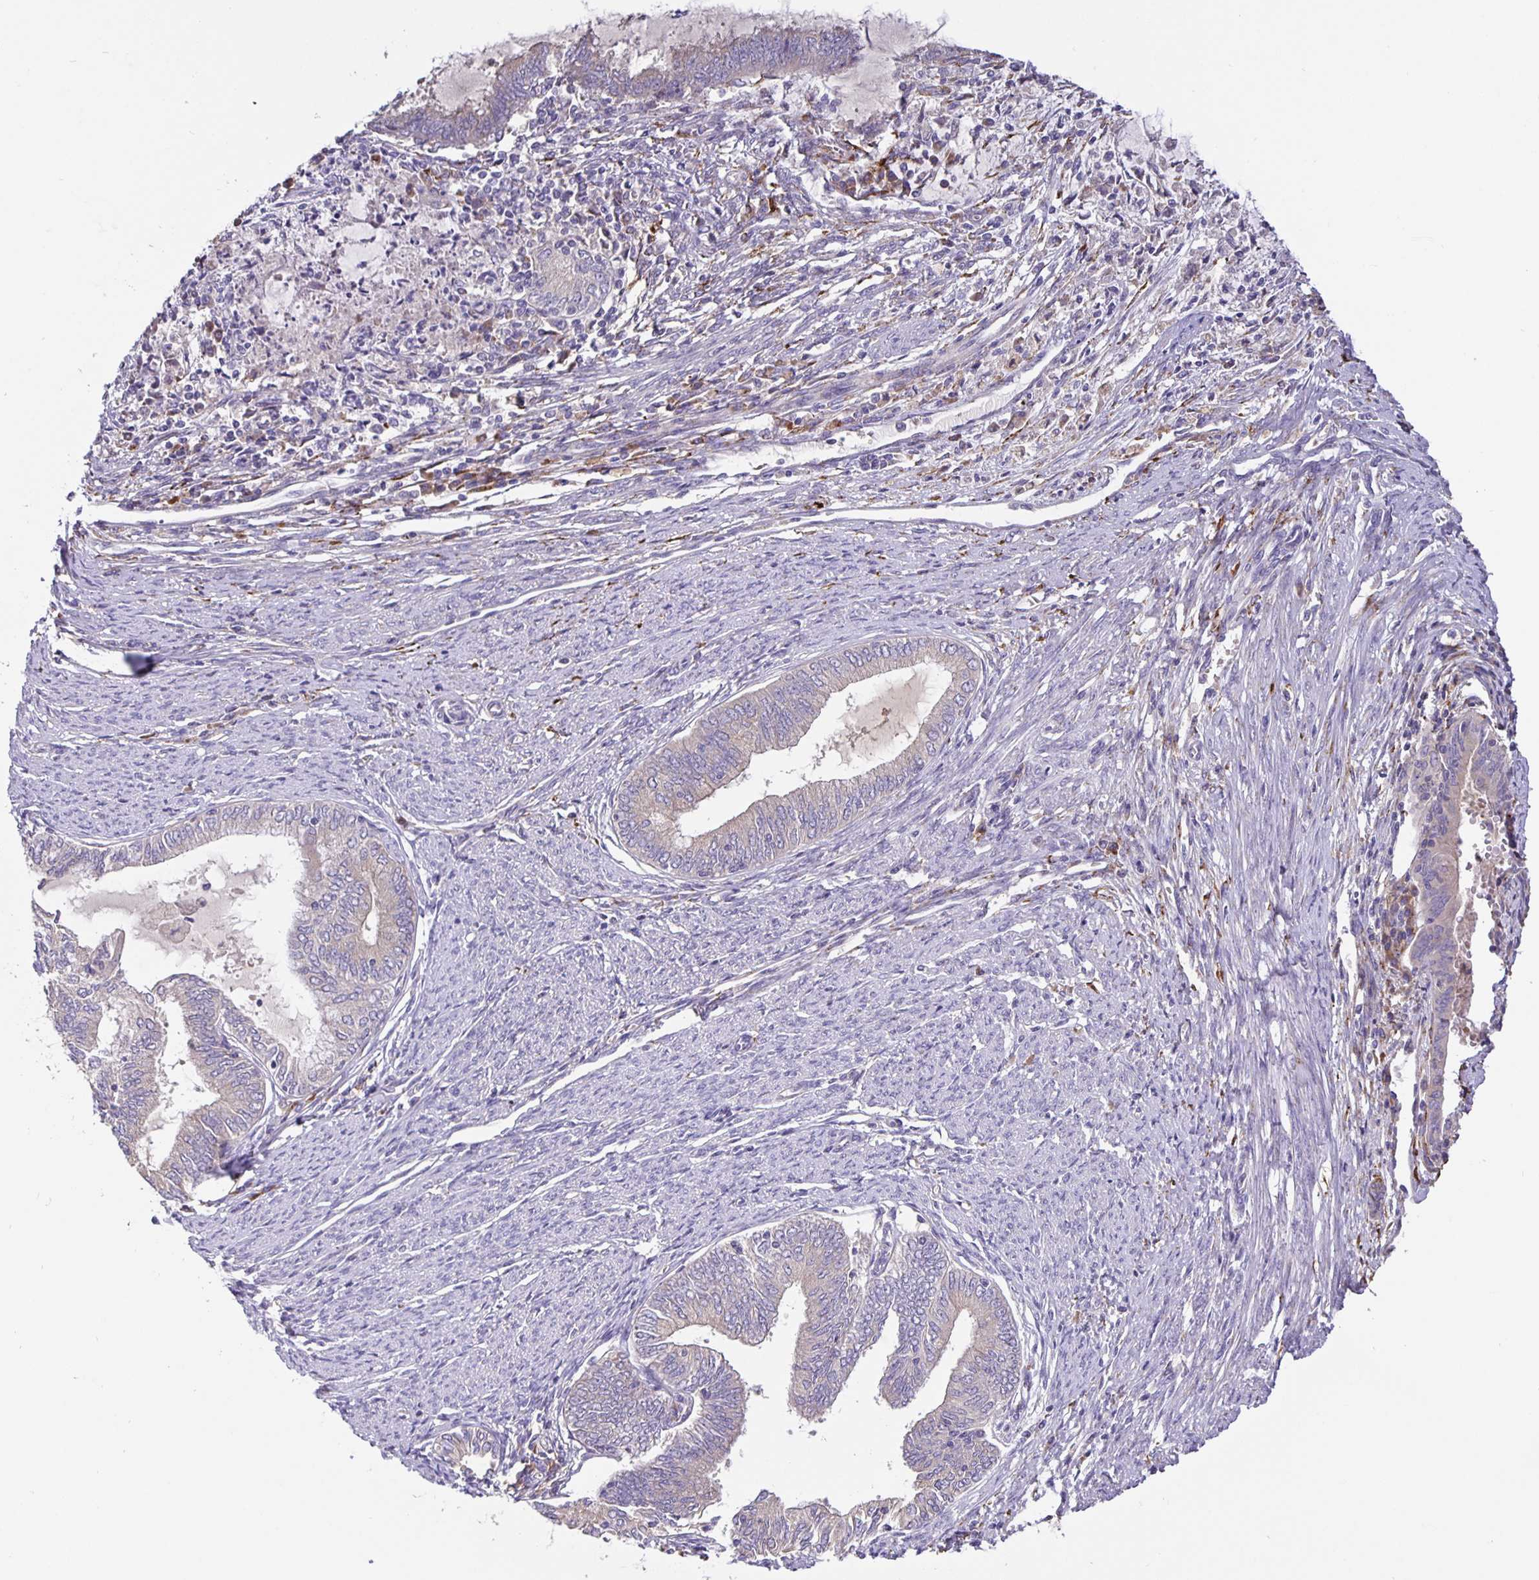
{"staining": {"intensity": "negative", "quantity": "none", "location": "none"}, "tissue": "endometrial cancer", "cell_type": "Tumor cells", "image_type": "cancer", "snomed": [{"axis": "morphology", "description": "Adenocarcinoma, NOS"}, {"axis": "topography", "description": "Endometrium"}], "caption": "Tumor cells are negative for protein expression in human endometrial cancer (adenocarcinoma).", "gene": "EML6", "patient": {"sex": "female", "age": 79}}